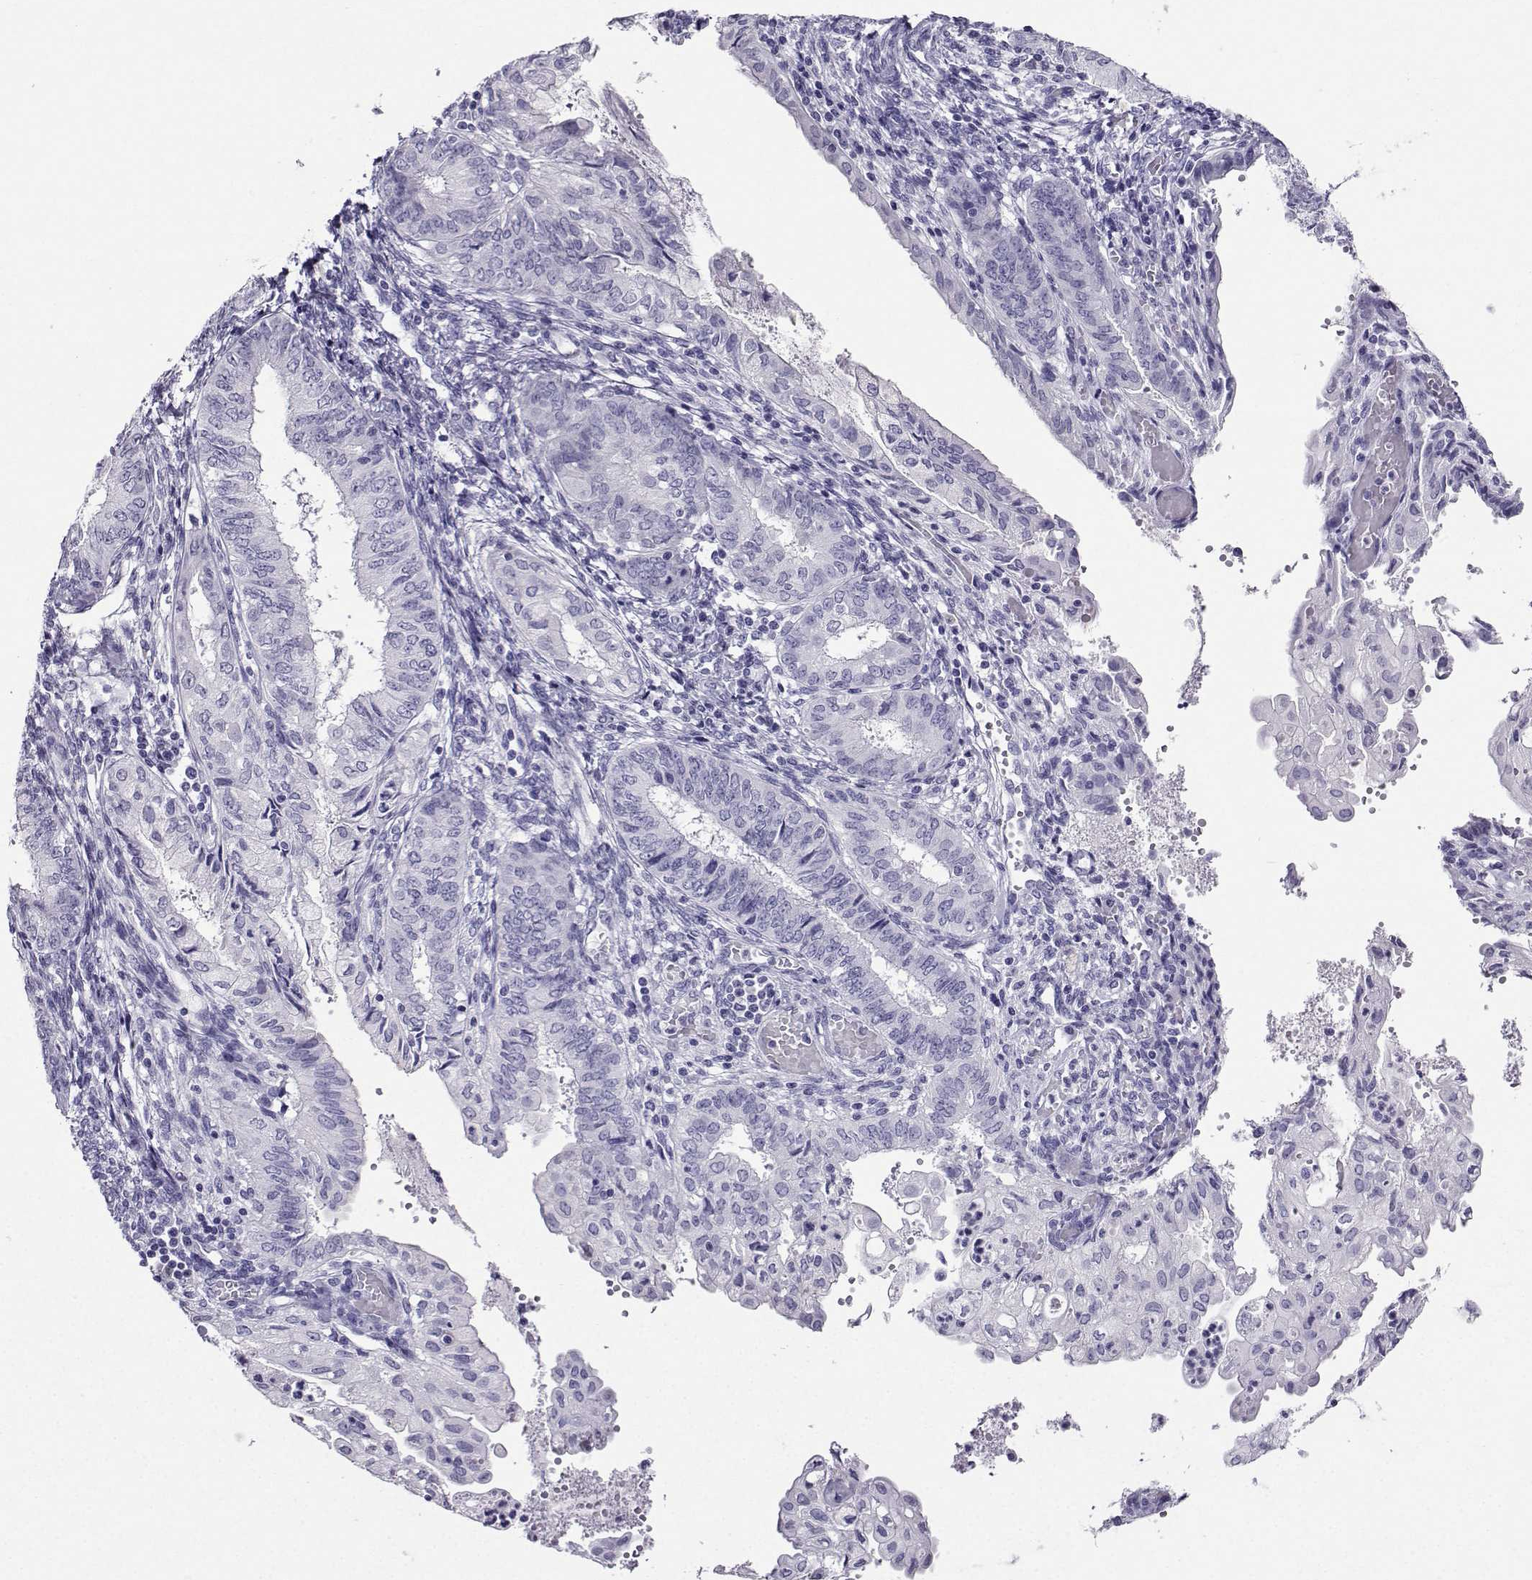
{"staining": {"intensity": "negative", "quantity": "none", "location": "none"}, "tissue": "endometrial cancer", "cell_type": "Tumor cells", "image_type": "cancer", "snomed": [{"axis": "morphology", "description": "Adenocarcinoma, NOS"}, {"axis": "topography", "description": "Endometrium"}], "caption": "Immunohistochemical staining of human endometrial adenocarcinoma displays no significant positivity in tumor cells.", "gene": "CRYBB1", "patient": {"sex": "female", "age": 68}}